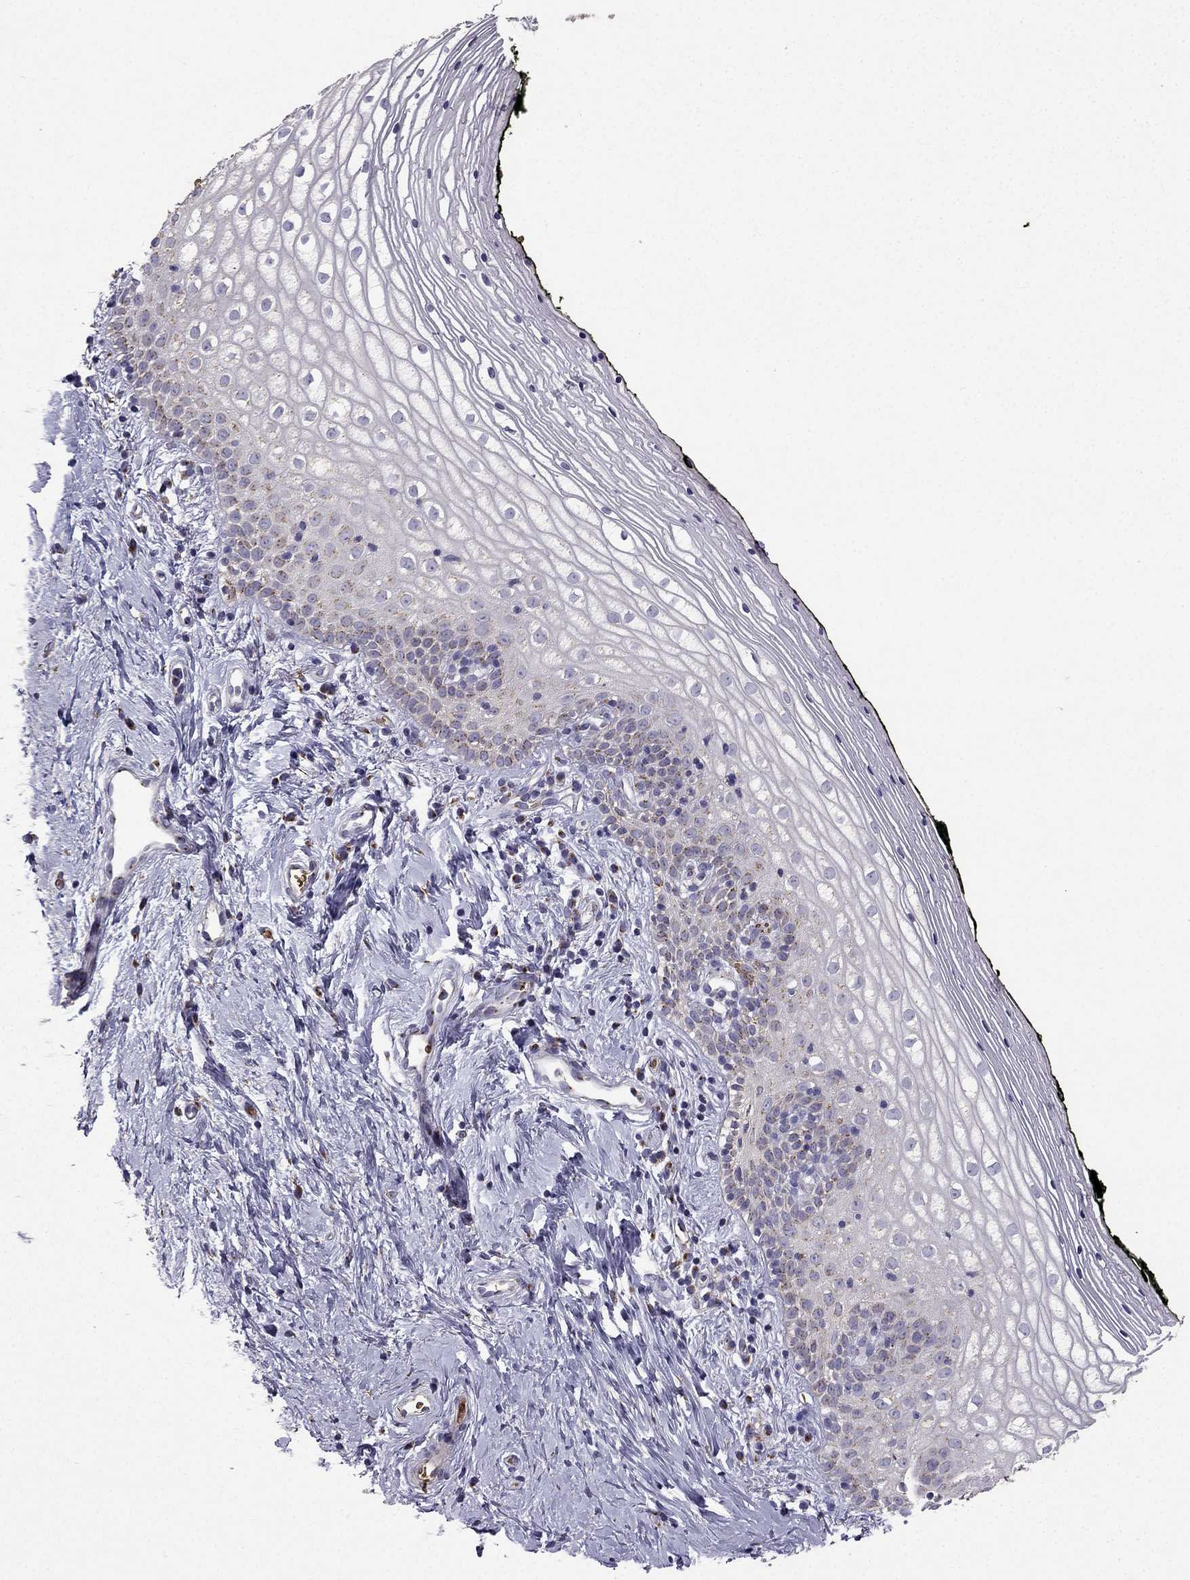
{"staining": {"intensity": "negative", "quantity": "none", "location": "none"}, "tissue": "vagina", "cell_type": "Squamous epithelial cells", "image_type": "normal", "snomed": [{"axis": "morphology", "description": "Normal tissue, NOS"}, {"axis": "topography", "description": "Vagina"}], "caption": "Immunohistochemistry image of benign vagina: vagina stained with DAB exhibits no significant protein staining in squamous epithelial cells.", "gene": "B4GALT7", "patient": {"sex": "female", "age": 47}}